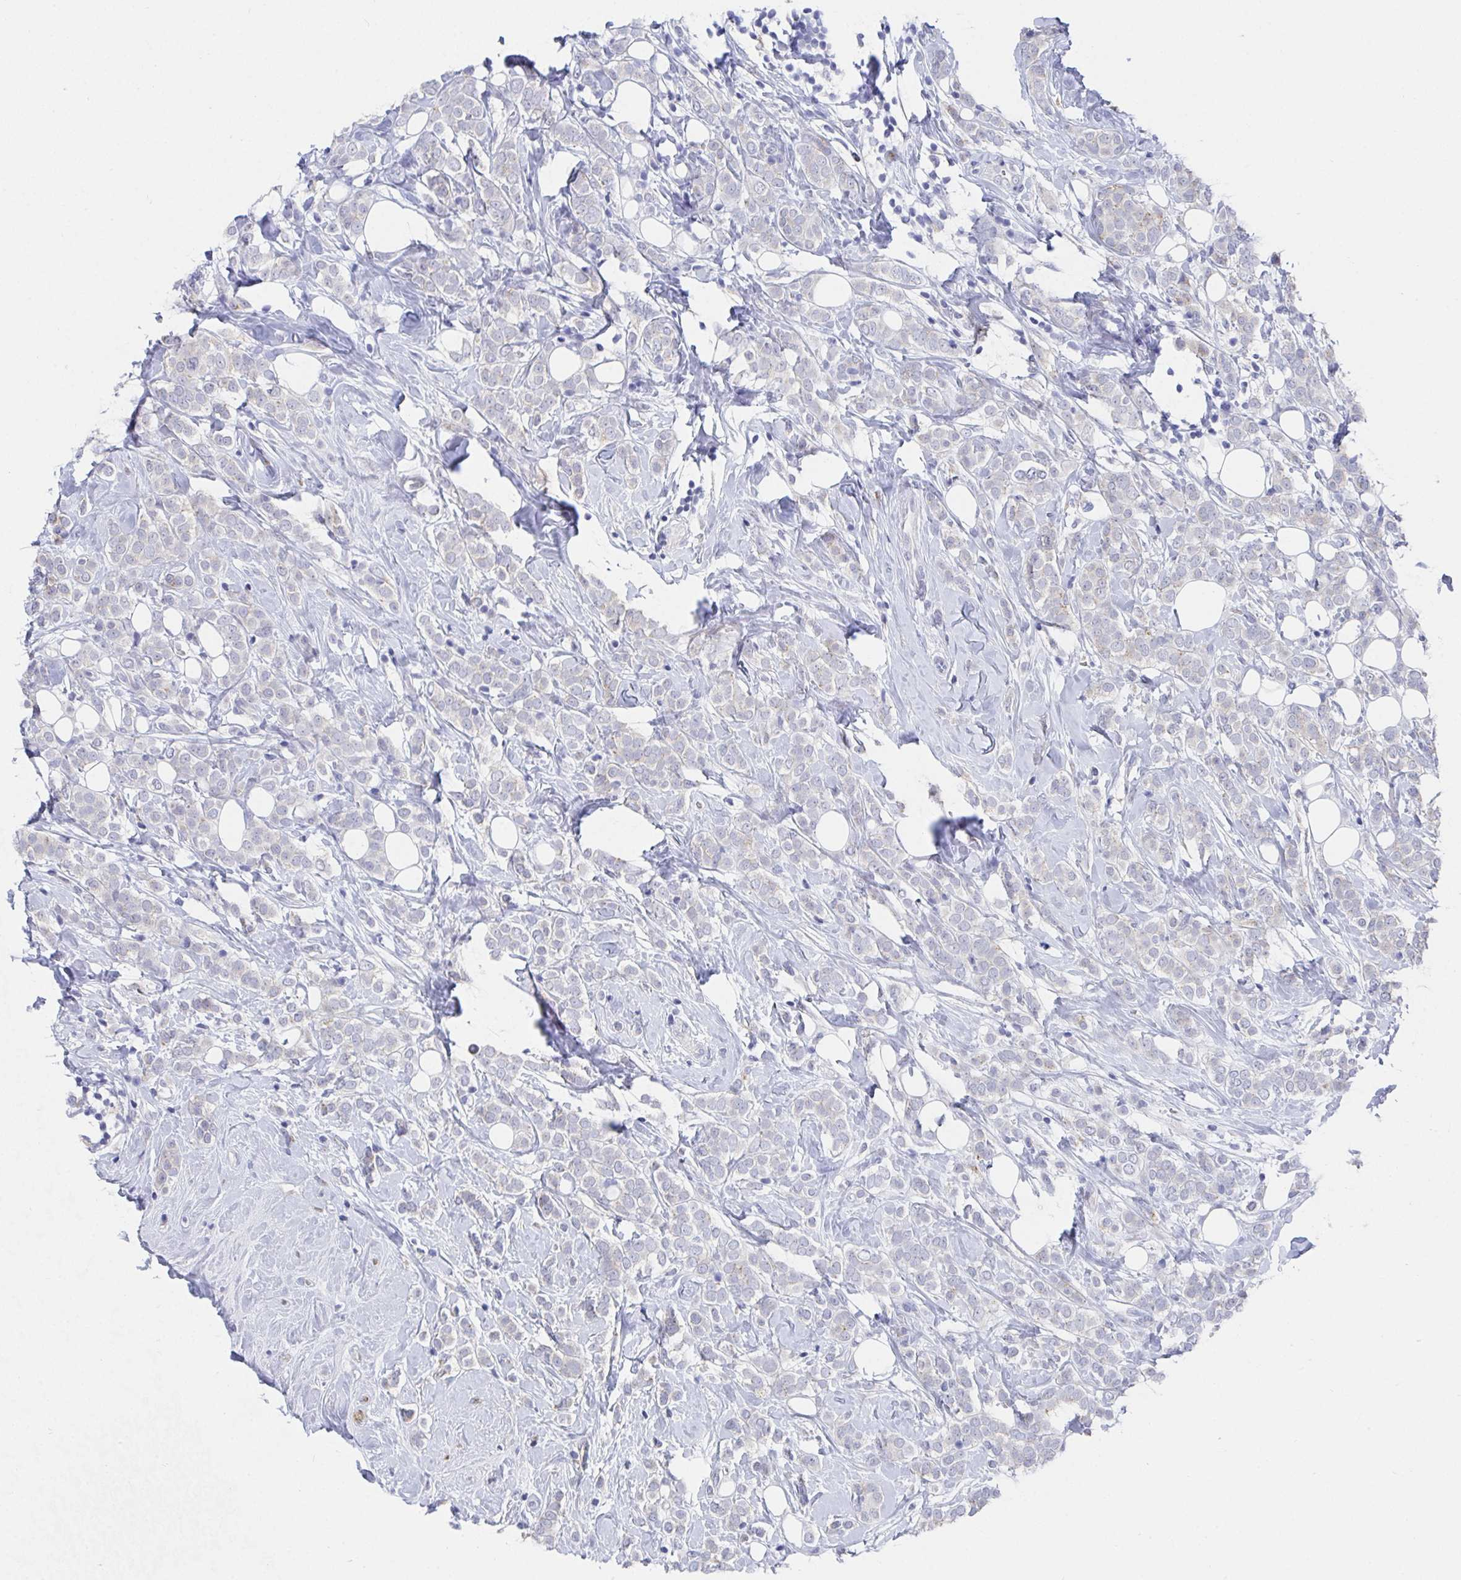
{"staining": {"intensity": "negative", "quantity": "none", "location": "none"}, "tissue": "breast cancer", "cell_type": "Tumor cells", "image_type": "cancer", "snomed": [{"axis": "morphology", "description": "Lobular carcinoma"}, {"axis": "topography", "description": "Breast"}], "caption": "Tumor cells are negative for brown protein staining in breast lobular carcinoma. (DAB immunohistochemistry (IHC) with hematoxylin counter stain).", "gene": "TAS2R39", "patient": {"sex": "female", "age": 49}}